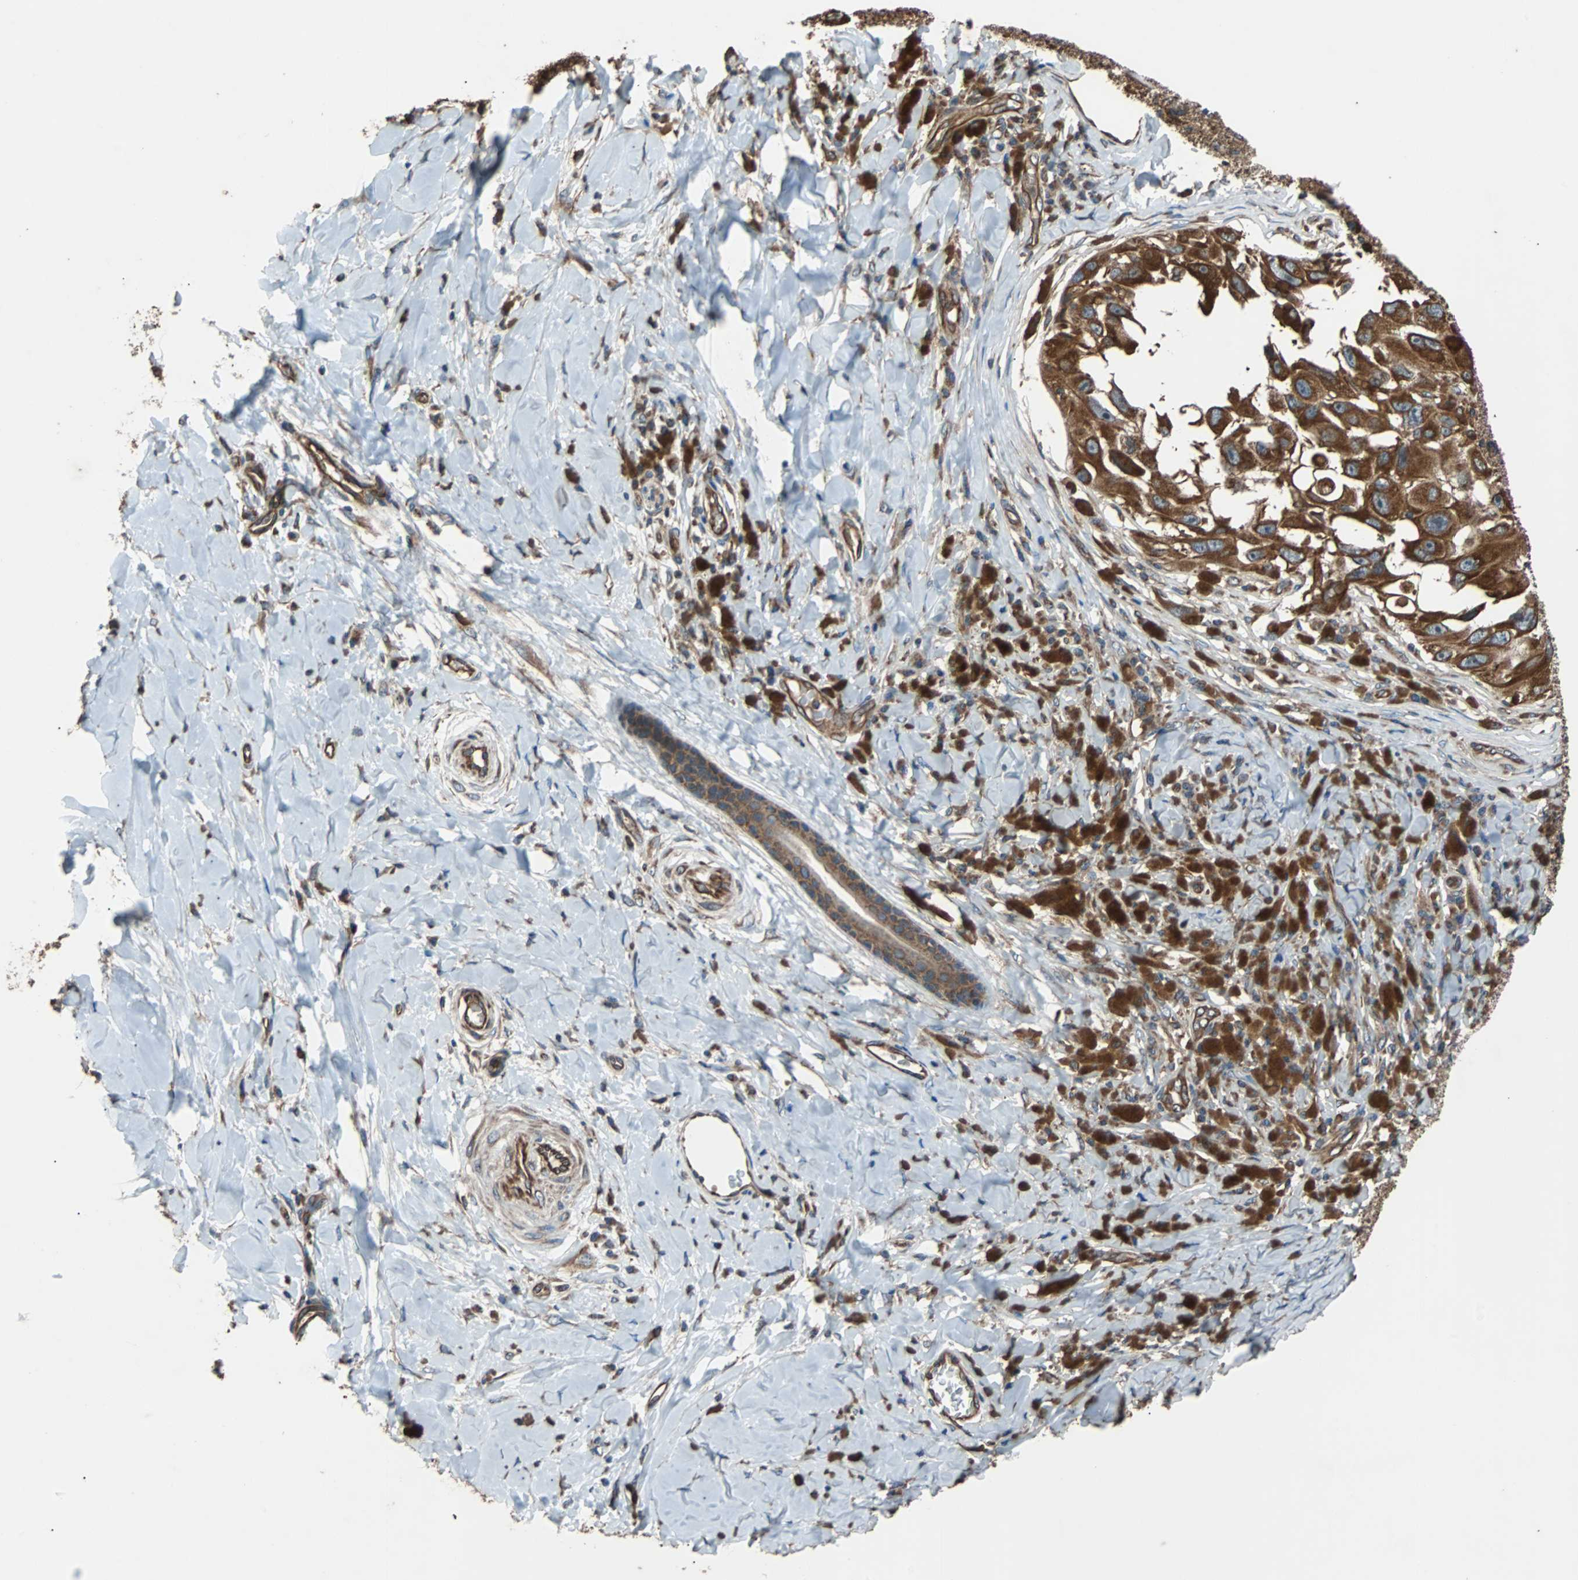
{"staining": {"intensity": "strong", "quantity": ">75%", "location": "cytoplasmic/membranous"}, "tissue": "melanoma", "cell_type": "Tumor cells", "image_type": "cancer", "snomed": [{"axis": "morphology", "description": "Malignant melanoma, NOS"}, {"axis": "topography", "description": "Skin"}], "caption": "Immunohistochemistry (IHC) of melanoma reveals high levels of strong cytoplasmic/membranous staining in approximately >75% of tumor cells.", "gene": "ACTR3", "patient": {"sex": "female", "age": 73}}